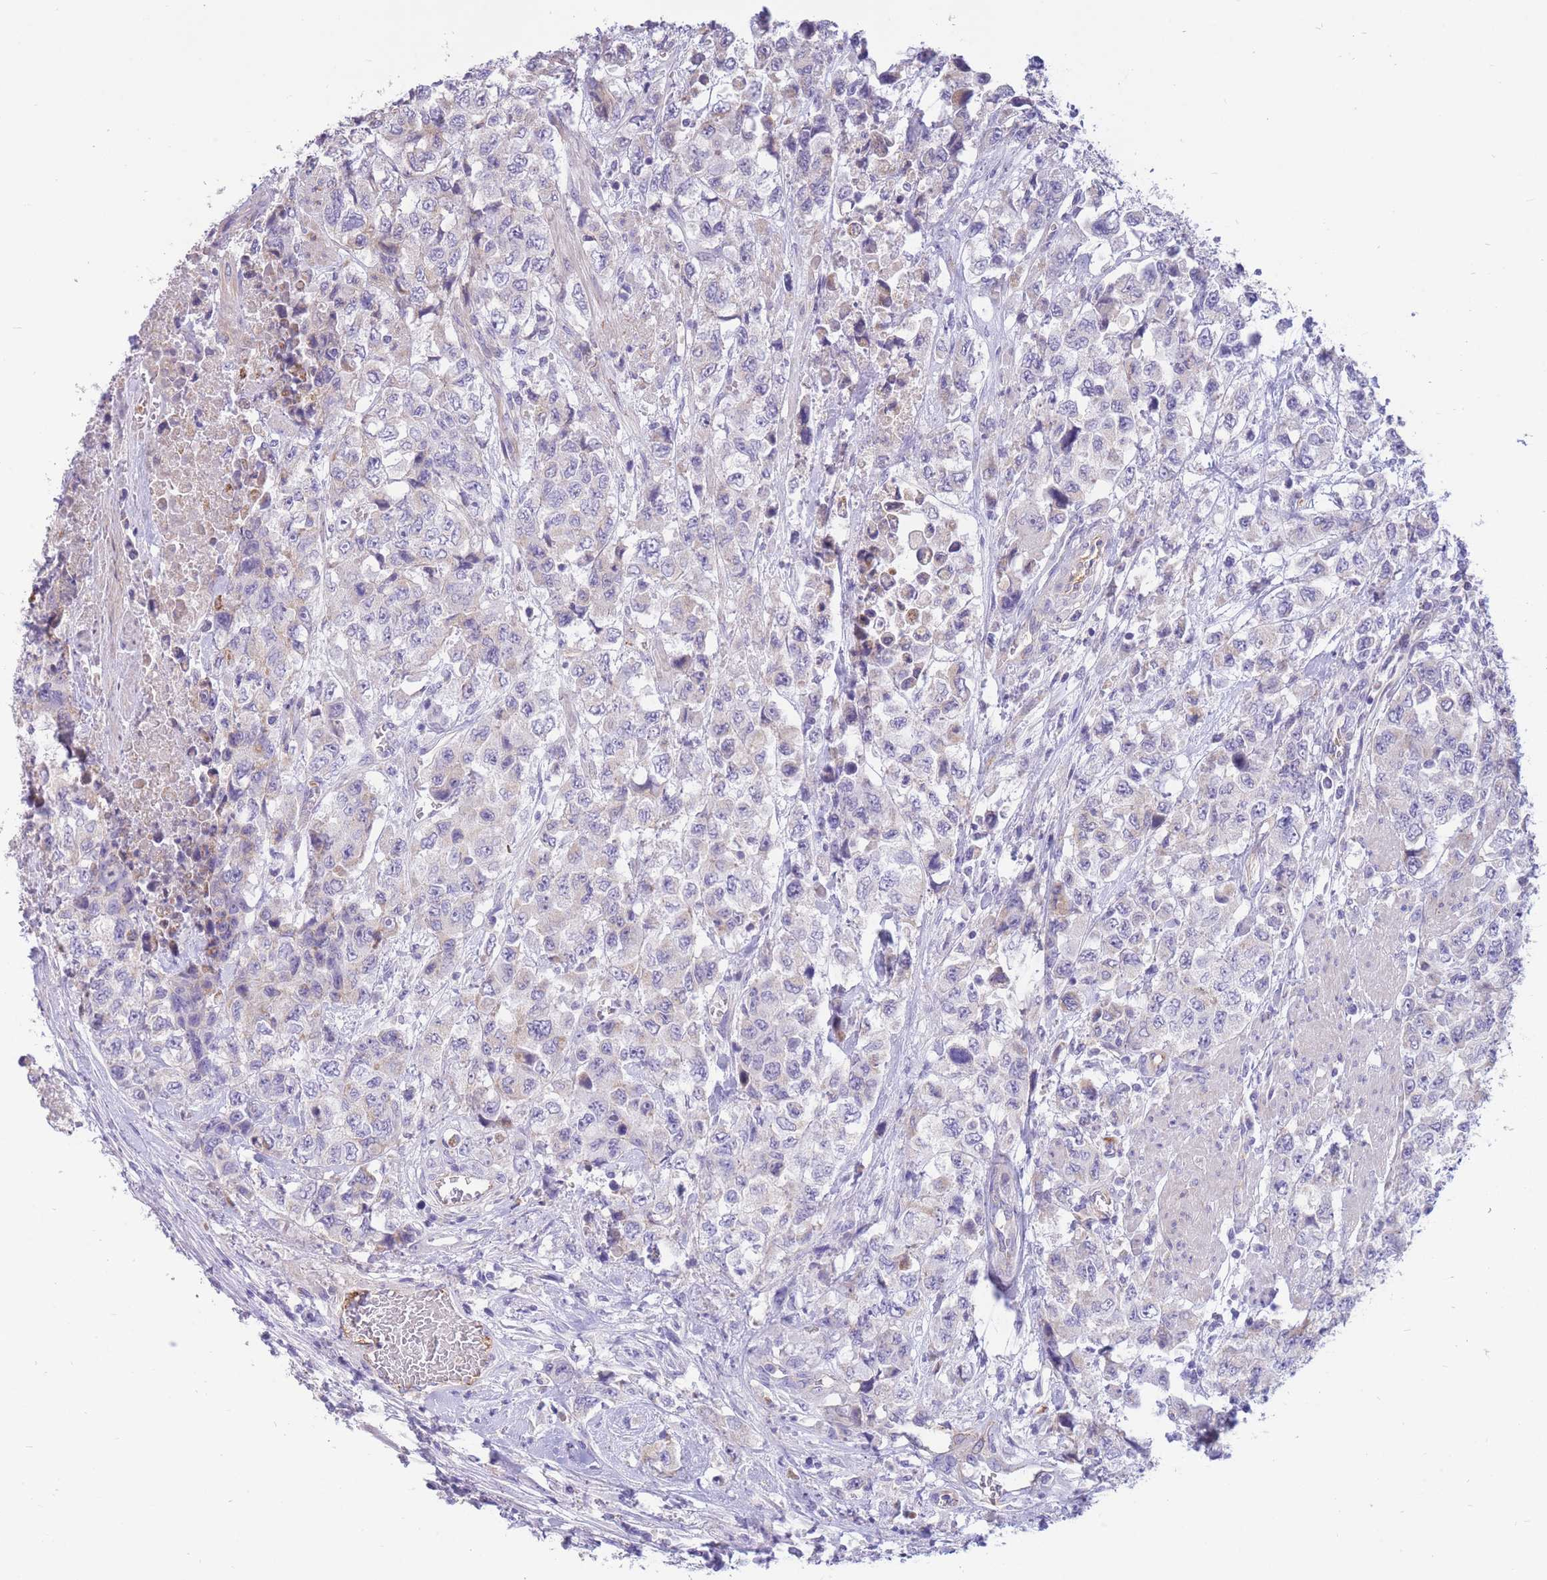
{"staining": {"intensity": "negative", "quantity": "none", "location": "none"}, "tissue": "urothelial cancer", "cell_type": "Tumor cells", "image_type": "cancer", "snomed": [{"axis": "morphology", "description": "Urothelial carcinoma, High grade"}, {"axis": "topography", "description": "Urinary bladder"}], "caption": "Immunohistochemistry (IHC) histopathology image of neoplastic tissue: human high-grade urothelial carcinoma stained with DAB (3,3'-diaminobenzidine) shows no significant protein positivity in tumor cells.", "gene": "SULT1A1", "patient": {"sex": "female", "age": 78}}